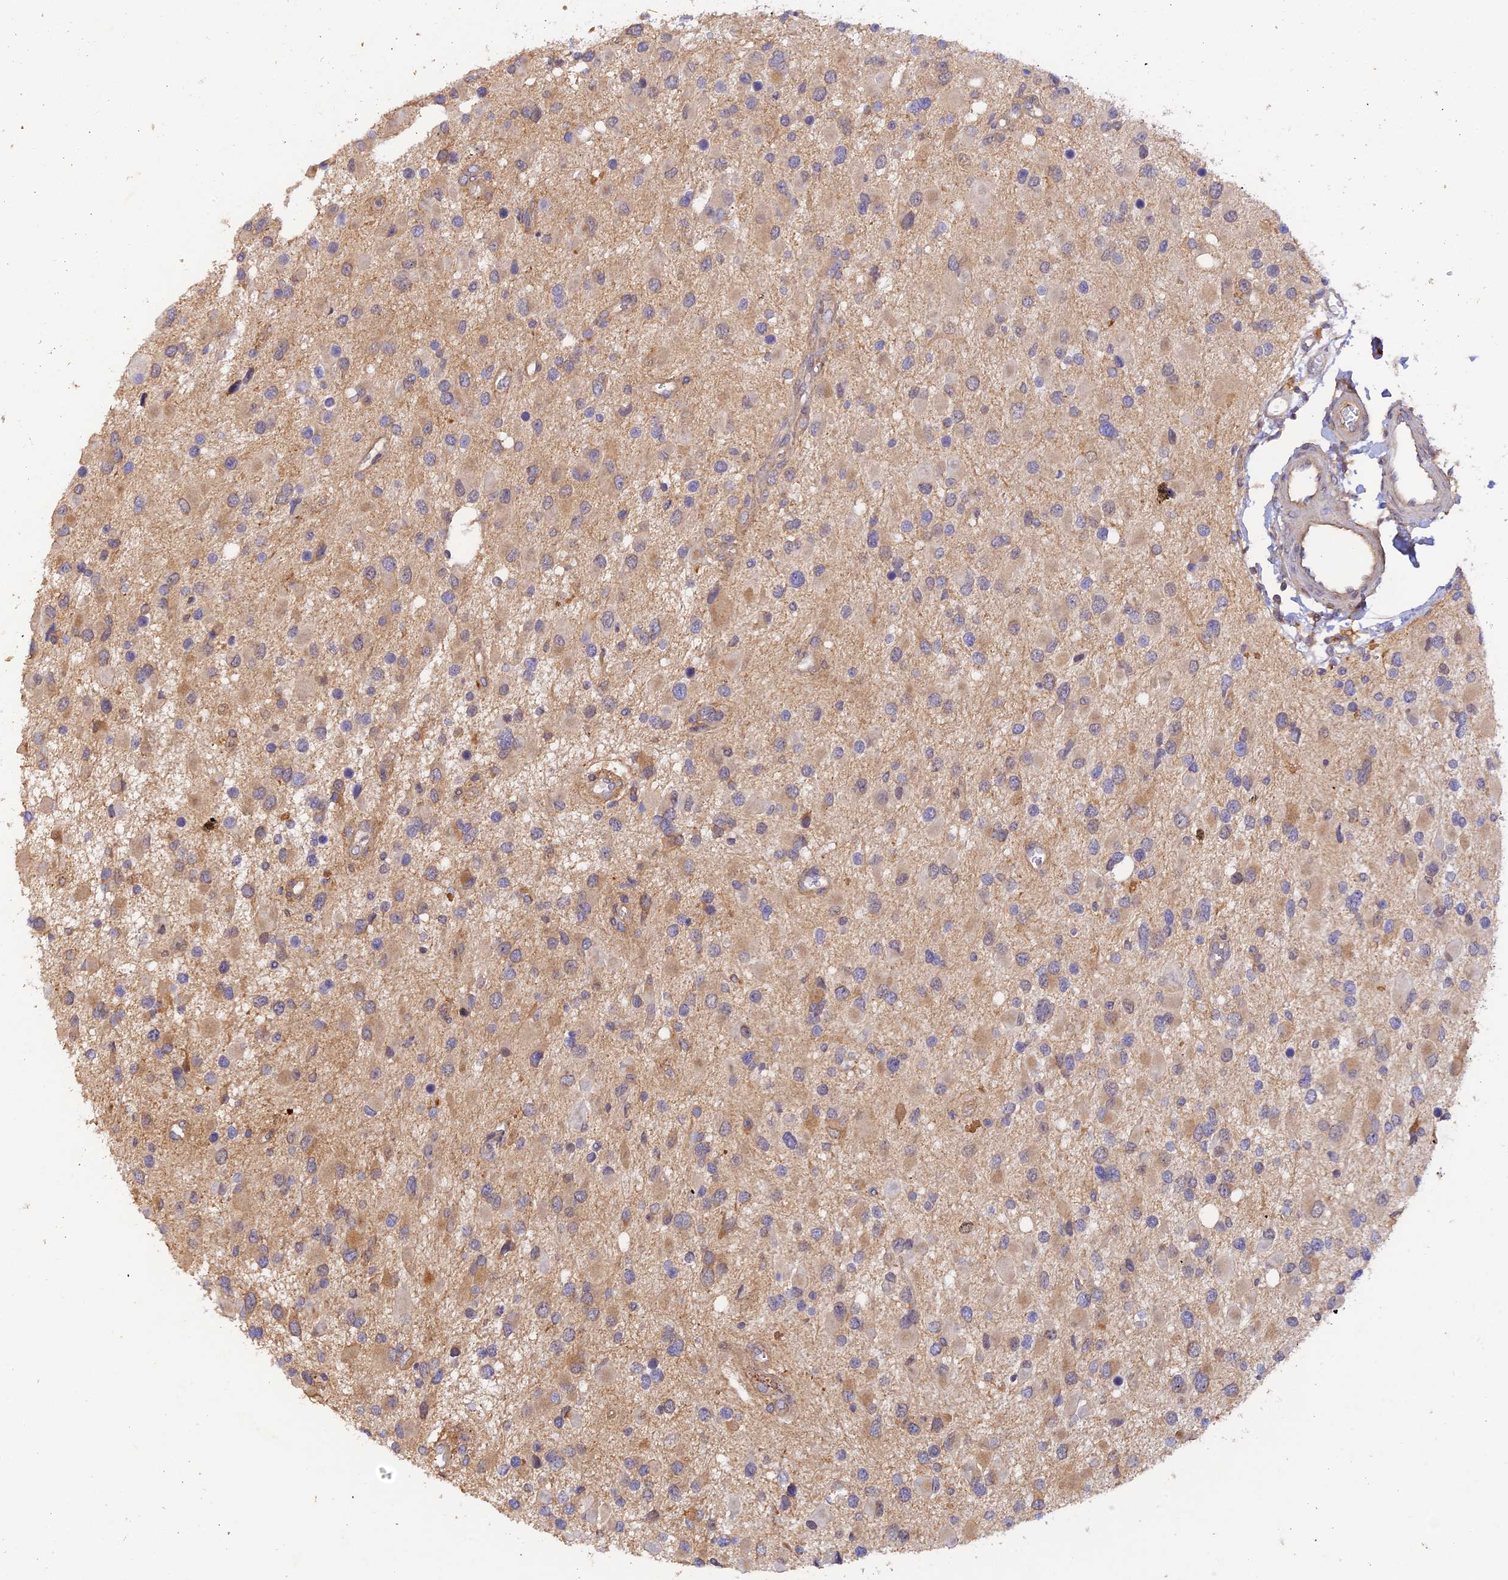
{"staining": {"intensity": "weak", "quantity": ">75%", "location": "cytoplasmic/membranous"}, "tissue": "glioma", "cell_type": "Tumor cells", "image_type": "cancer", "snomed": [{"axis": "morphology", "description": "Glioma, malignant, High grade"}, {"axis": "topography", "description": "Brain"}], "caption": "DAB (3,3'-diaminobenzidine) immunohistochemical staining of human malignant glioma (high-grade) exhibits weak cytoplasmic/membranous protein staining in approximately >75% of tumor cells. (DAB (3,3'-diaminobenzidine) IHC, brown staining for protein, blue staining for nuclei).", "gene": "MYO9A", "patient": {"sex": "male", "age": 53}}